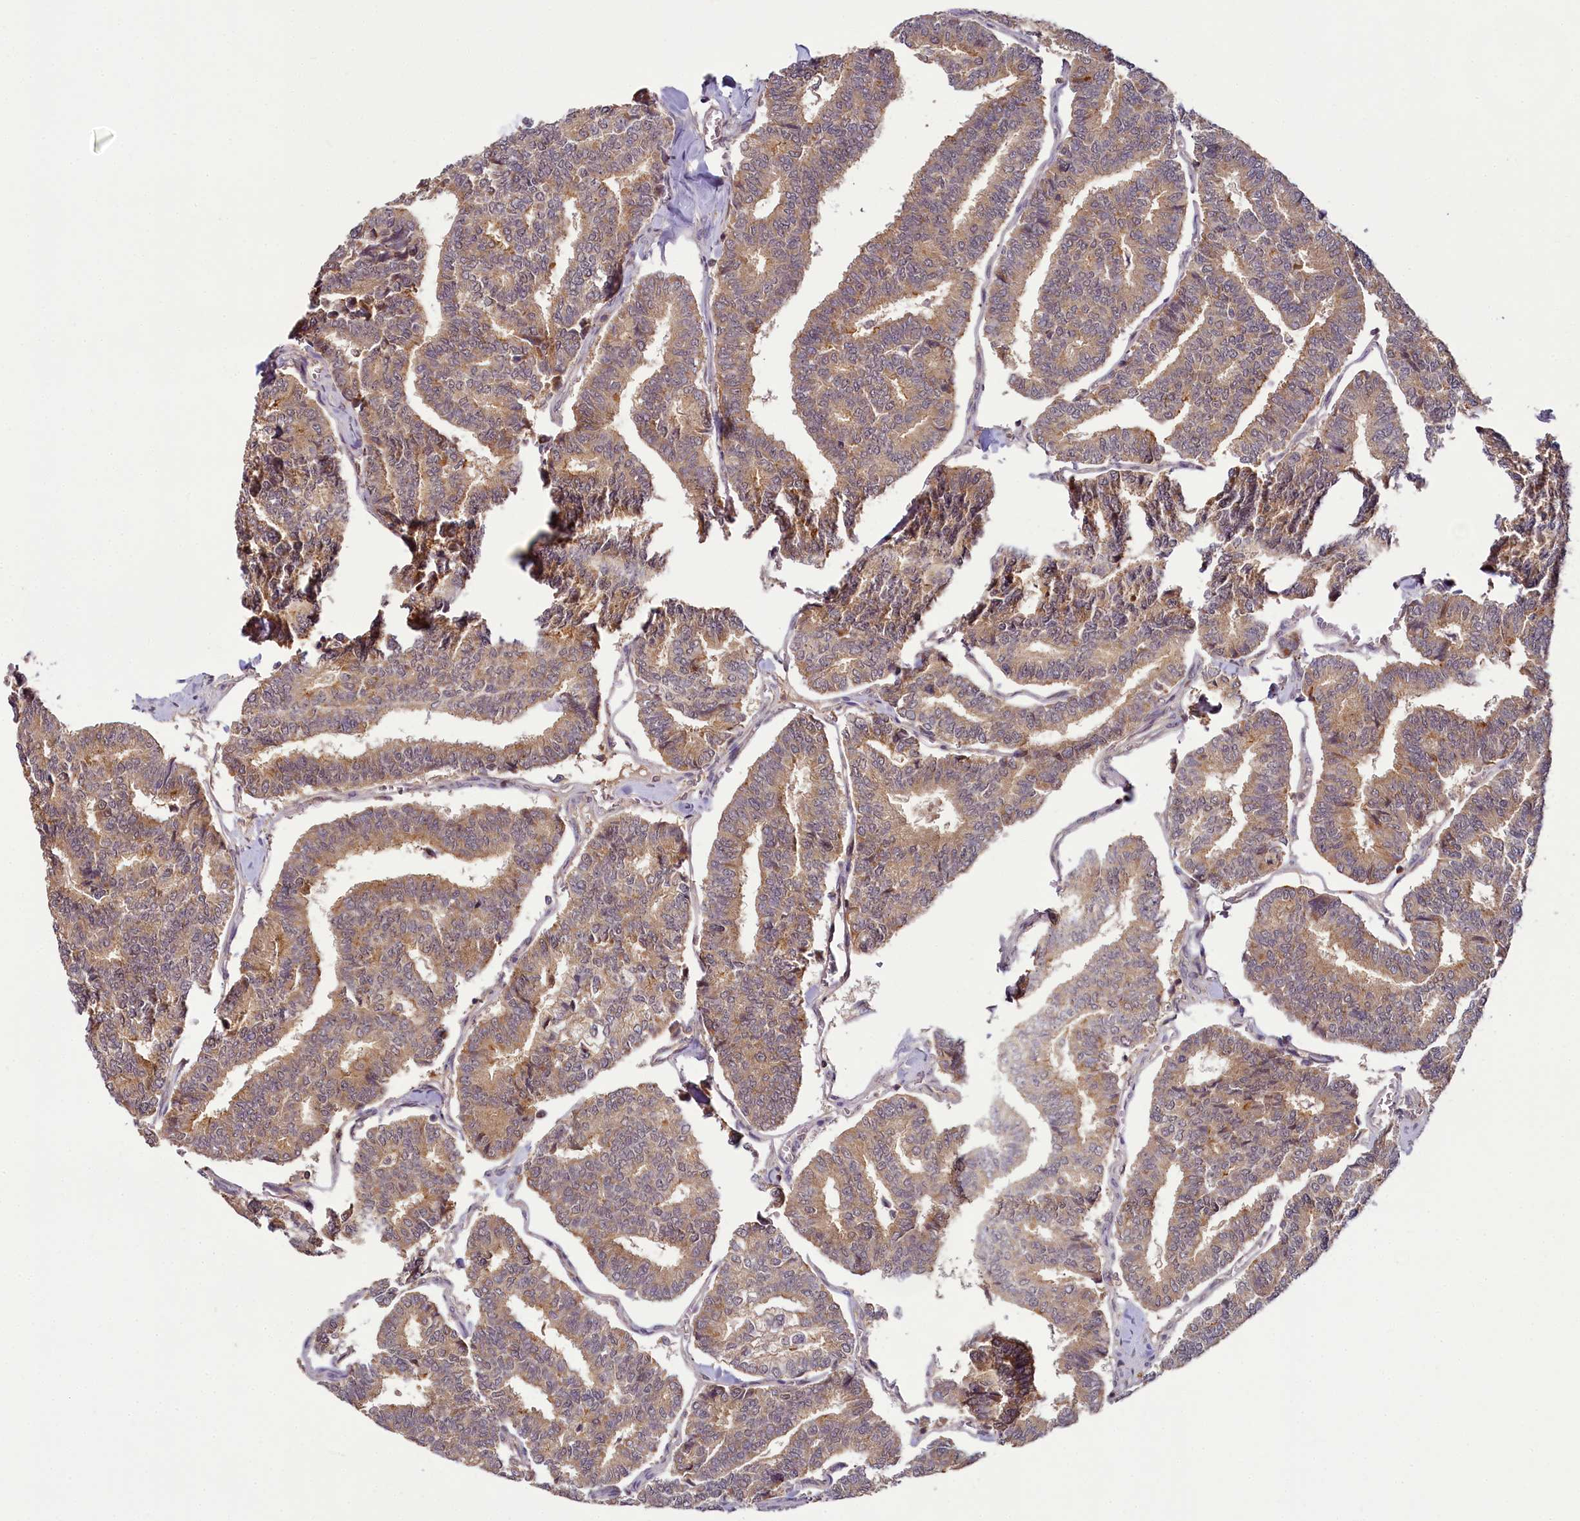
{"staining": {"intensity": "moderate", "quantity": ">75%", "location": "cytoplasmic/membranous"}, "tissue": "thyroid cancer", "cell_type": "Tumor cells", "image_type": "cancer", "snomed": [{"axis": "morphology", "description": "Papillary adenocarcinoma, NOS"}, {"axis": "topography", "description": "Thyroid gland"}], "caption": "IHC photomicrograph of papillary adenocarcinoma (thyroid) stained for a protein (brown), which exhibits medium levels of moderate cytoplasmic/membranous positivity in about >75% of tumor cells.", "gene": "TMEM39A", "patient": {"sex": "female", "age": 35}}